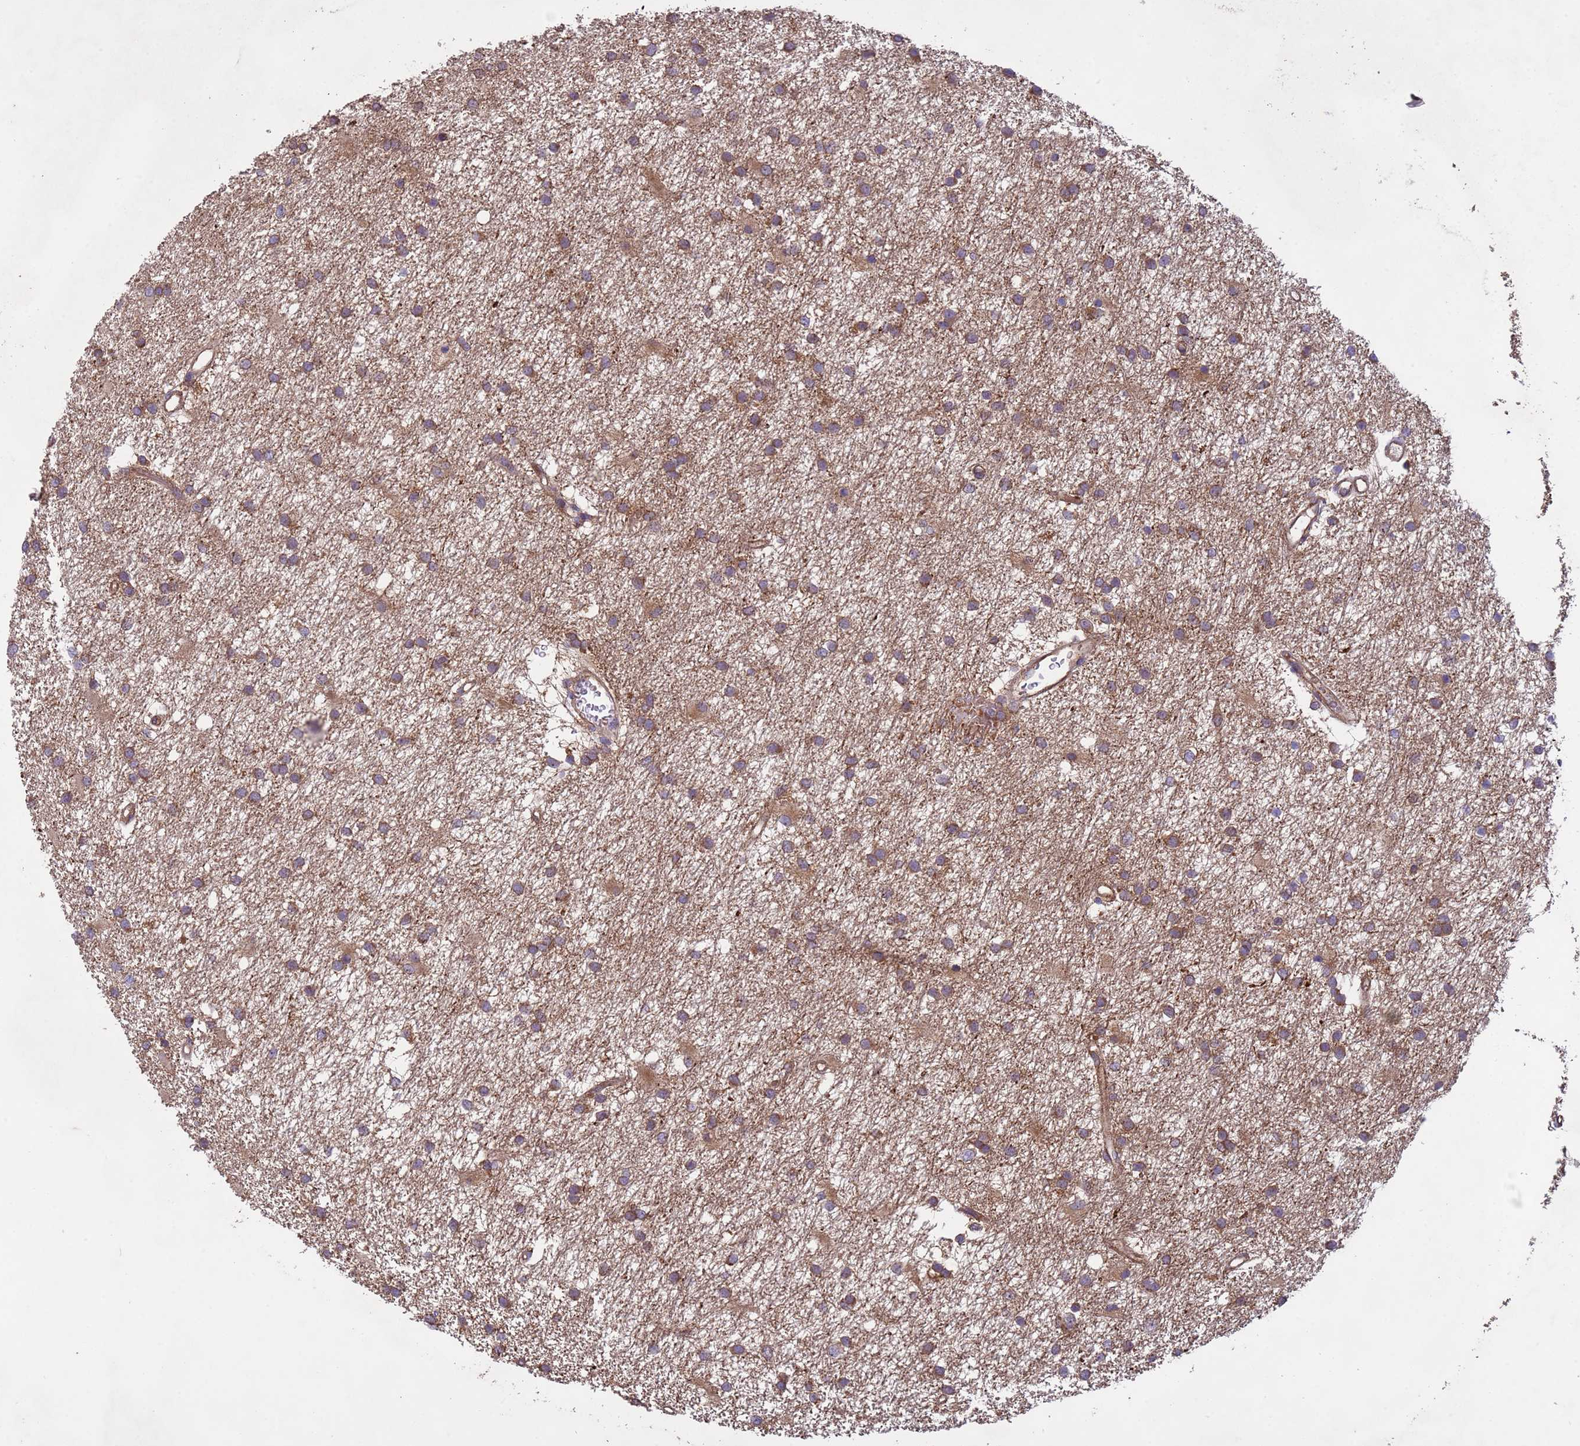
{"staining": {"intensity": "moderate", "quantity": ">75%", "location": "cytoplasmic/membranous"}, "tissue": "glioma", "cell_type": "Tumor cells", "image_type": "cancer", "snomed": [{"axis": "morphology", "description": "Glioma, malignant, High grade"}, {"axis": "topography", "description": "Brain"}], "caption": "Immunohistochemical staining of human glioma exhibits medium levels of moderate cytoplasmic/membranous staining in about >75% of tumor cells.", "gene": "RAB10", "patient": {"sex": "male", "age": 77}}